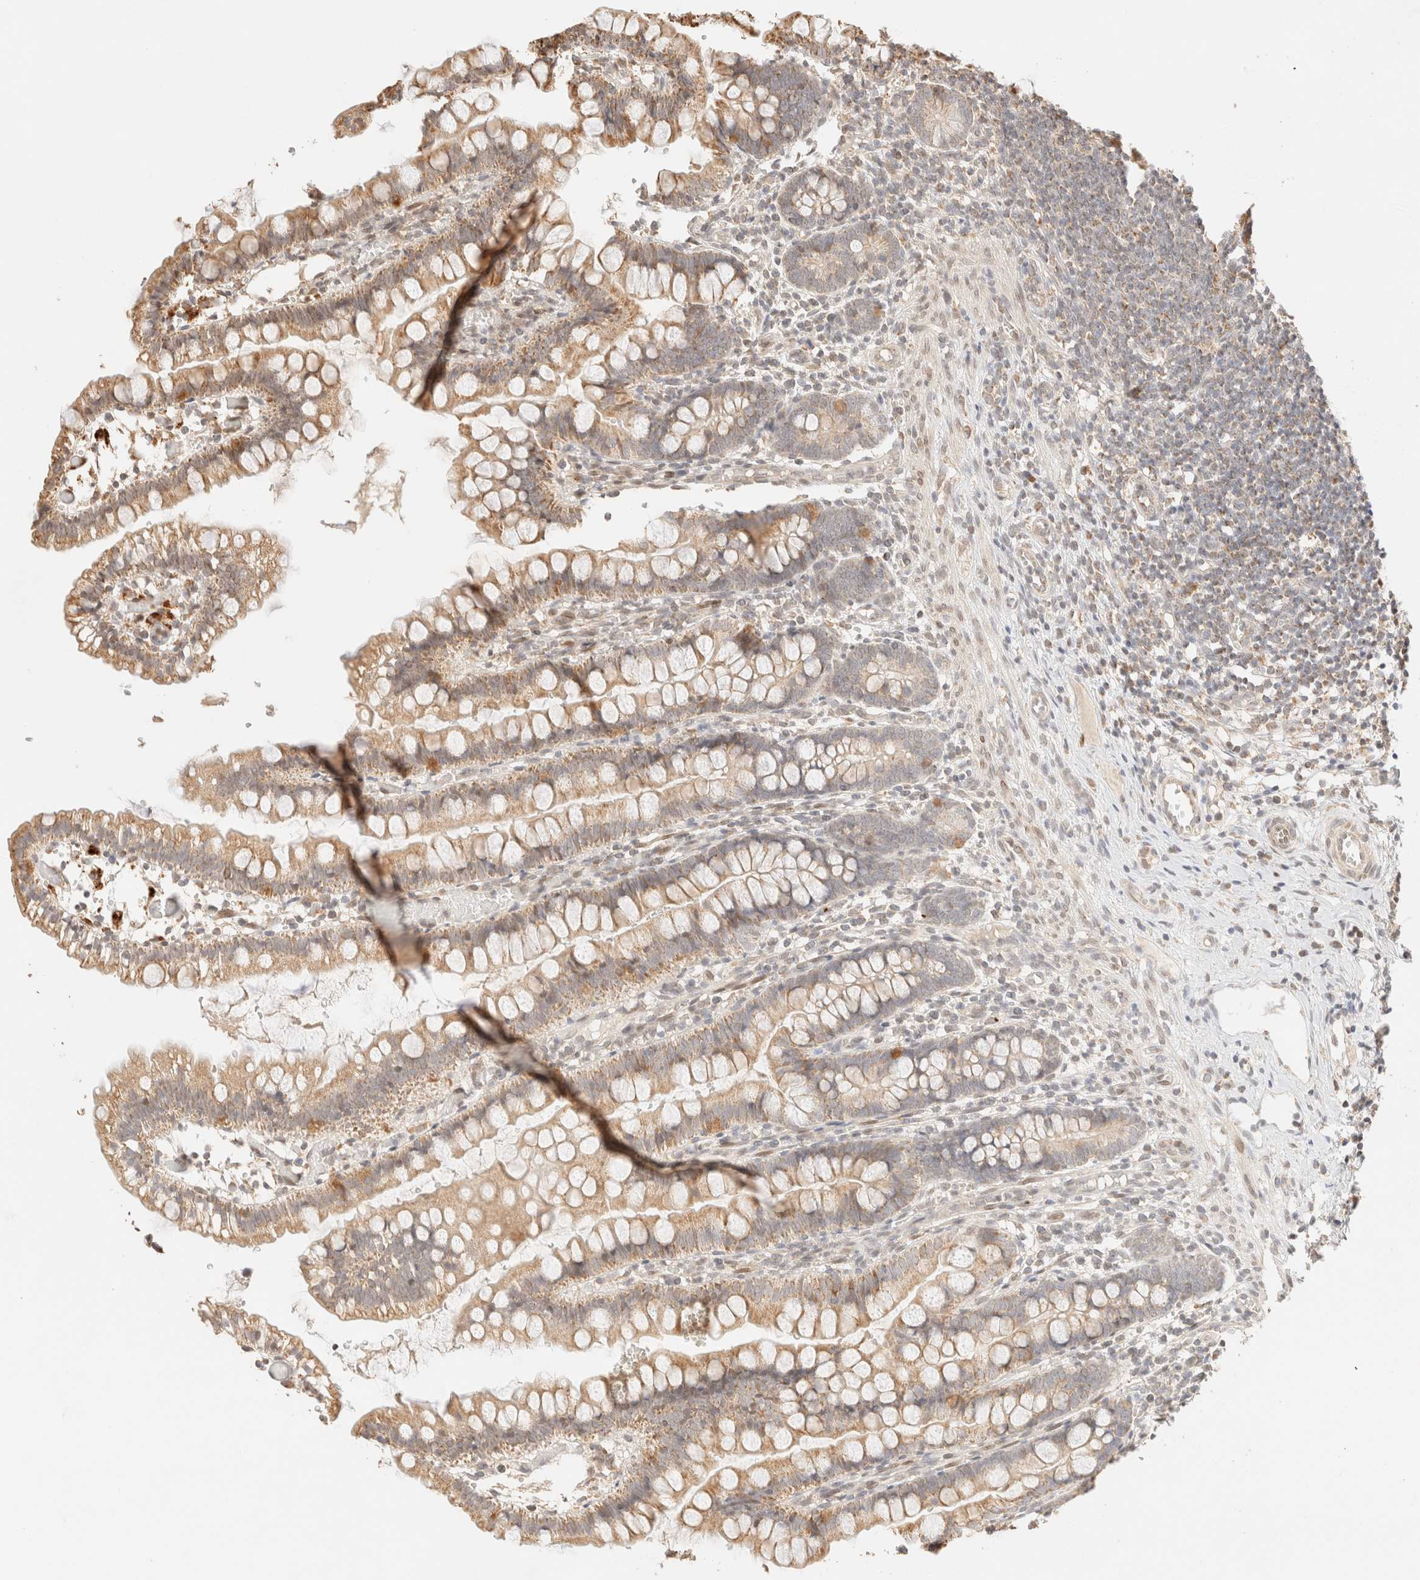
{"staining": {"intensity": "moderate", "quantity": ">75%", "location": "cytoplasmic/membranous"}, "tissue": "small intestine", "cell_type": "Glandular cells", "image_type": "normal", "snomed": [{"axis": "morphology", "description": "Normal tissue, NOS"}, {"axis": "morphology", "description": "Developmental malformation"}, {"axis": "topography", "description": "Small intestine"}], "caption": "Protein expression analysis of benign human small intestine reveals moderate cytoplasmic/membranous expression in approximately >75% of glandular cells.", "gene": "TACO1", "patient": {"sex": "male"}}